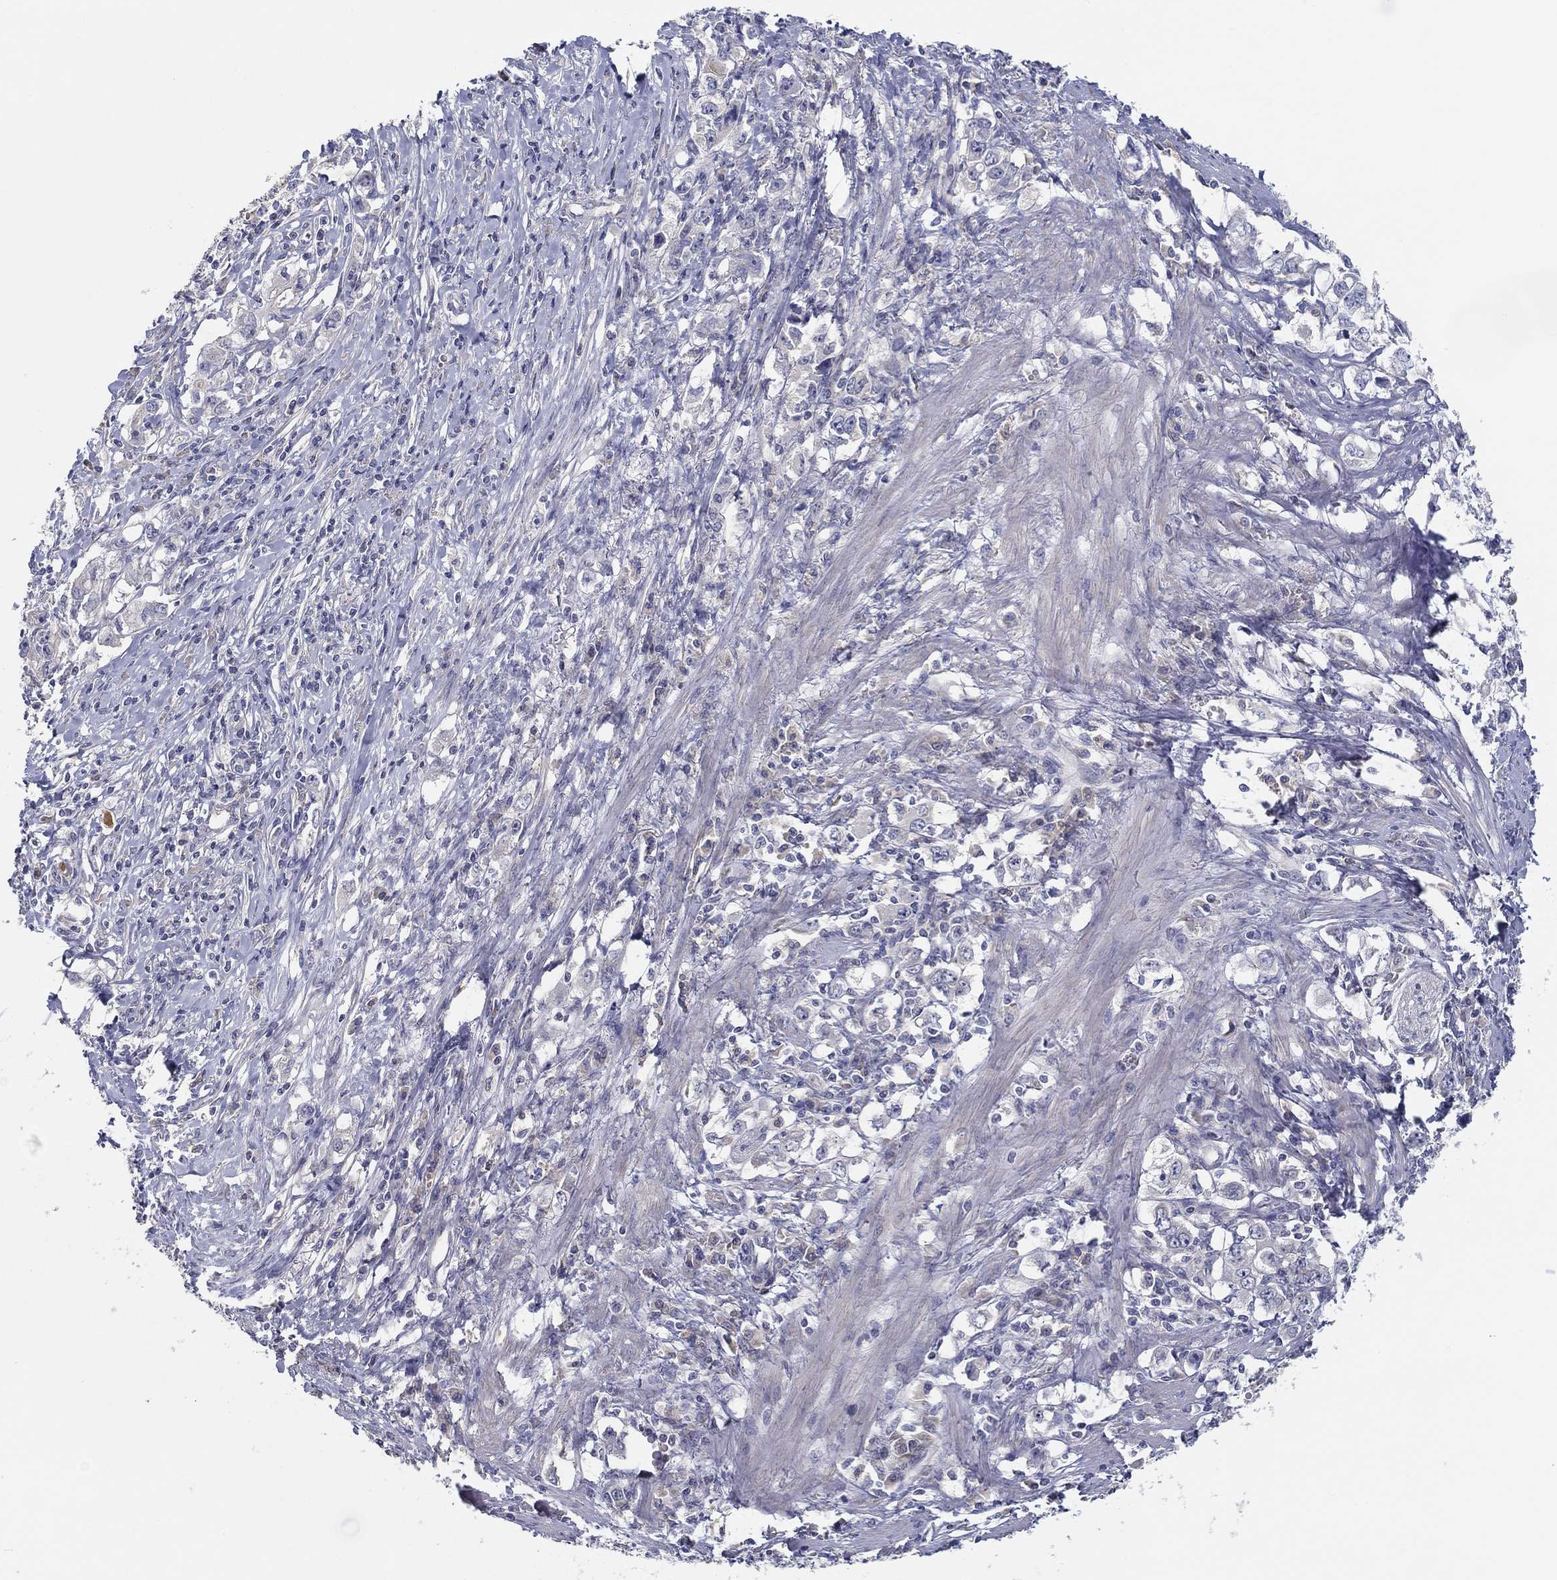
{"staining": {"intensity": "negative", "quantity": "none", "location": "none"}, "tissue": "stomach cancer", "cell_type": "Tumor cells", "image_type": "cancer", "snomed": [{"axis": "morphology", "description": "Adenocarcinoma, NOS"}, {"axis": "topography", "description": "Stomach, lower"}], "caption": "Protein analysis of adenocarcinoma (stomach) shows no significant staining in tumor cells.", "gene": "DOCK3", "patient": {"sex": "female", "age": 72}}